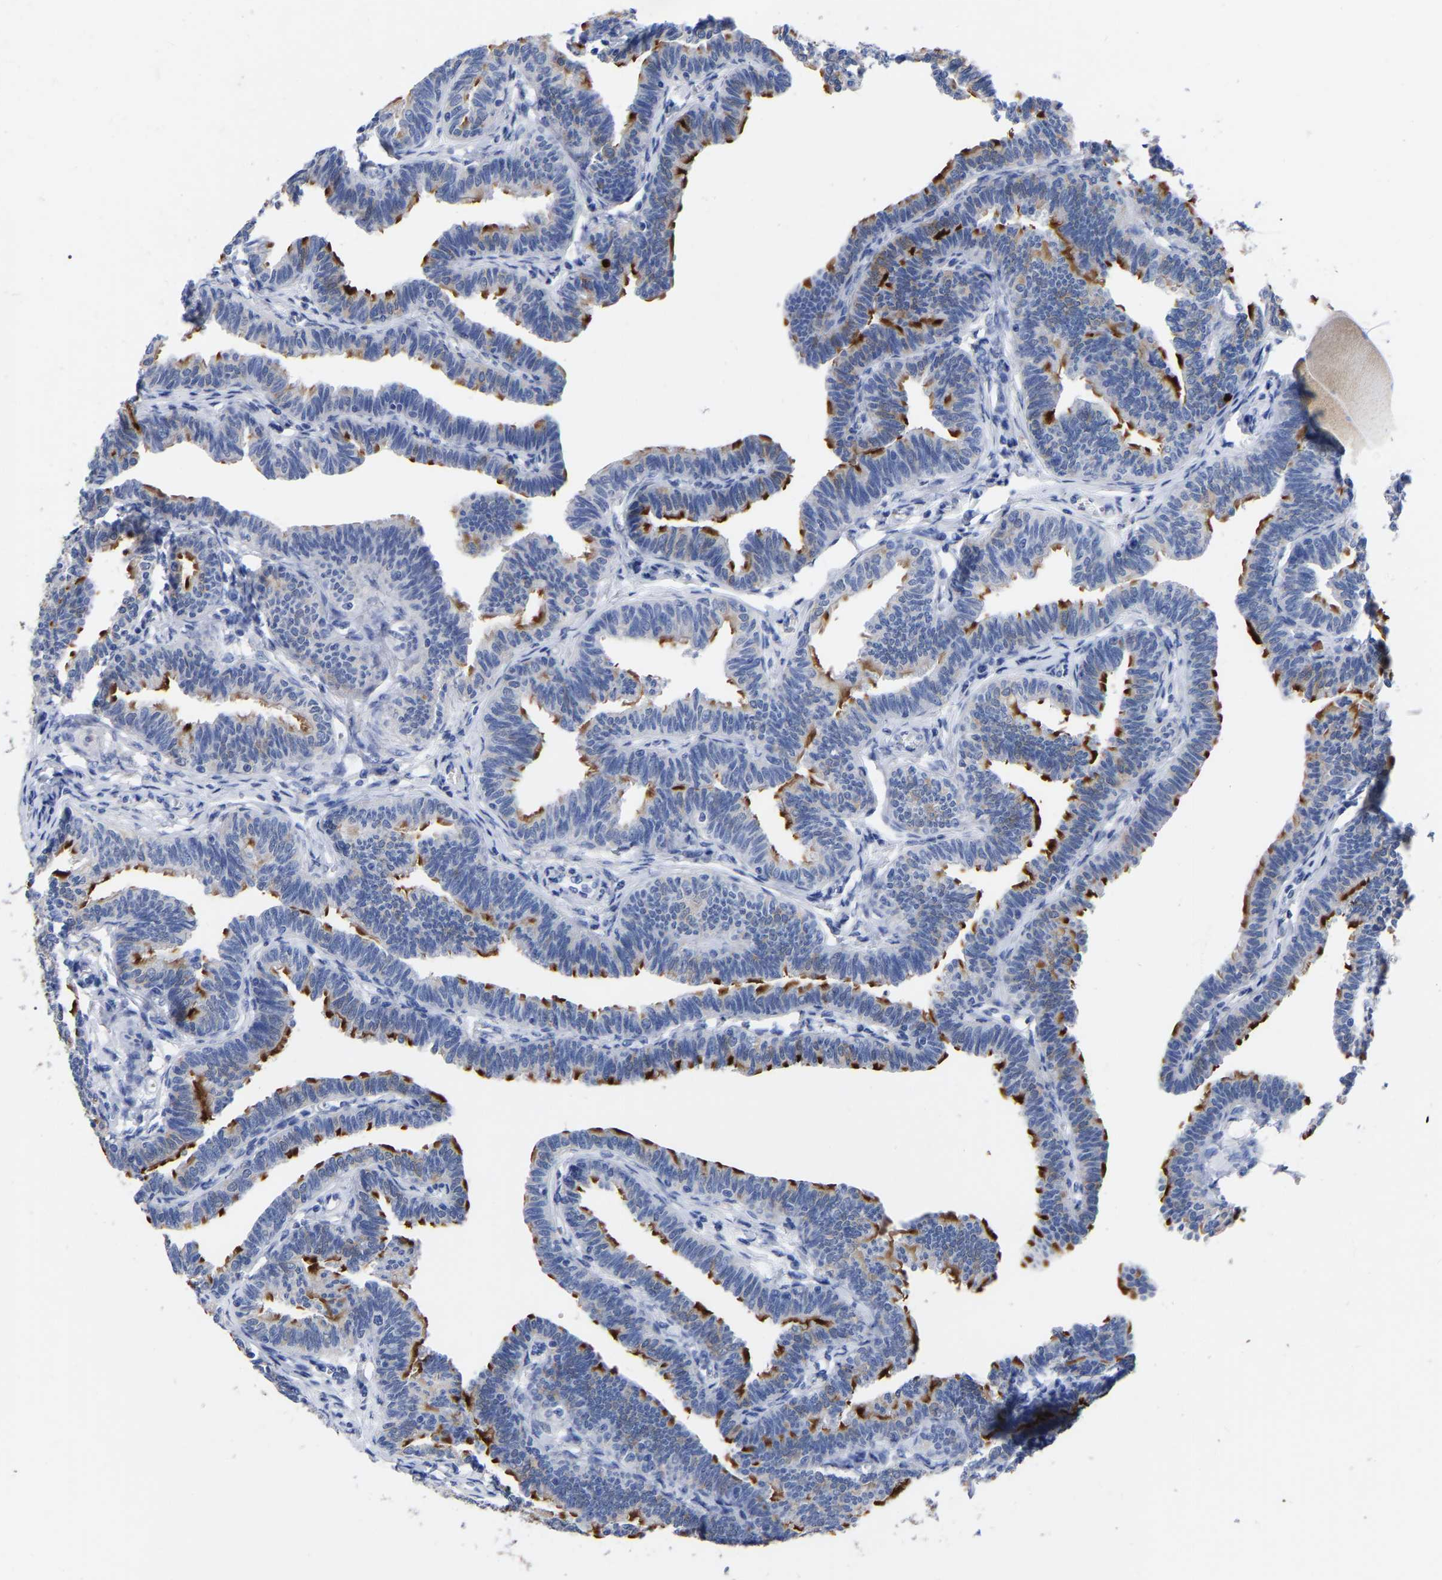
{"staining": {"intensity": "strong", "quantity": "<25%", "location": "cytoplasmic/membranous"}, "tissue": "fallopian tube", "cell_type": "Glandular cells", "image_type": "normal", "snomed": [{"axis": "morphology", "description": "Normal tissue, NOS"}, {"axis": "topography", "description": "Fallopian tube"}, {"axis": "topography", "description": "Ovary"}], "caption": "Immunohistochemistry (IHC) of unremarkable fallopian tube reveals medium levels of strong cytoplasmic/membranous expression in approximately <25% of glandular cells.", "gene": "ANXA13", "patient": {"sex": "female", "age": 23}}